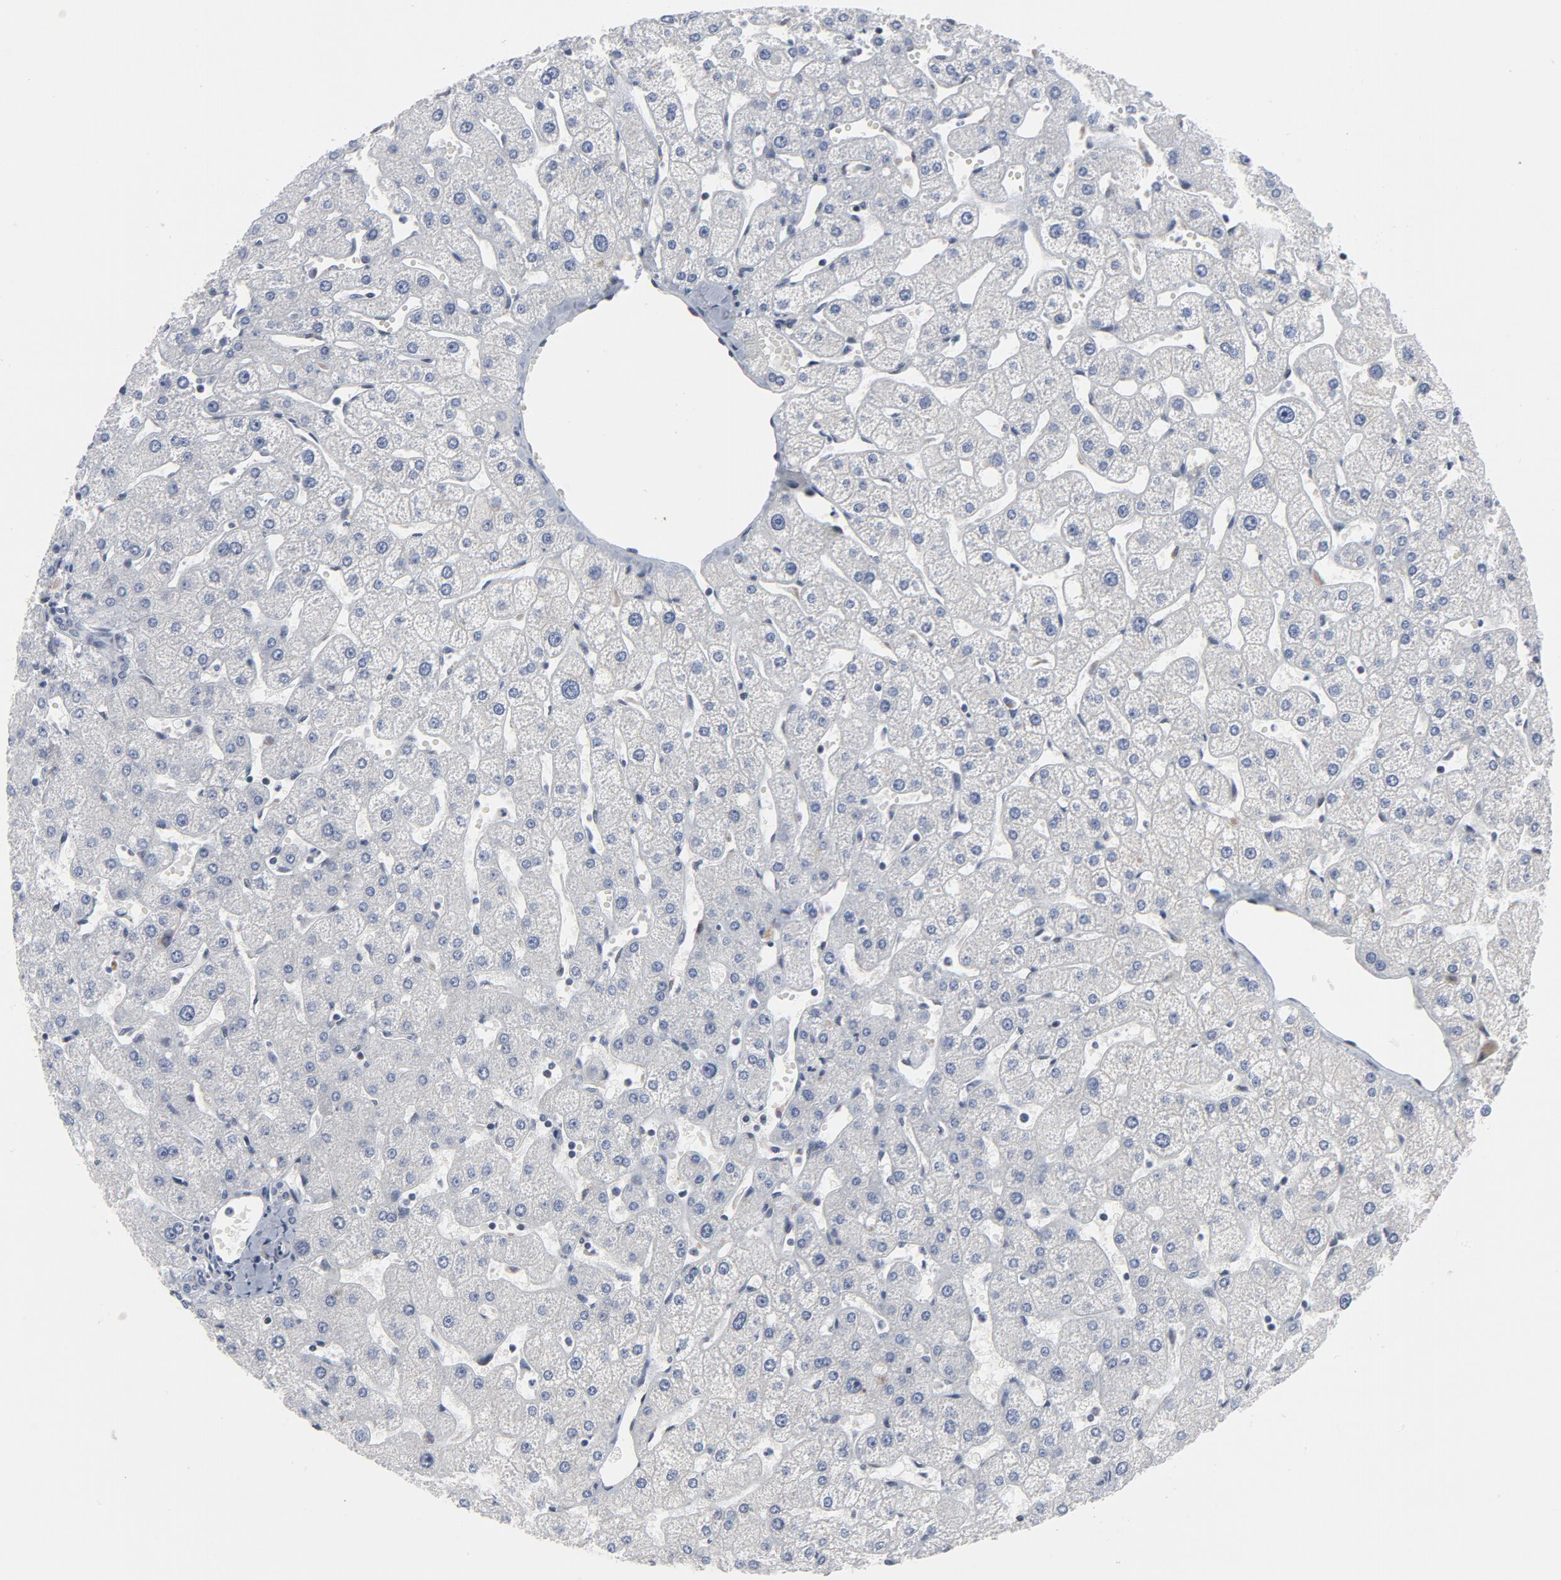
{"staining": {"intensity": "negative", "quantity": "none", "location": "none"}, "tissue": "liver", "cell_type": "Cholangiocytes", "image_type": "normal", "snomed": [{"axis": "morphology", "description": "Normal tissue, NOS"}, {"axis": "topography", "description": "Liver"}], "caption": "Liver was stained to show a protein in brown. There is no significant positivity in cholangiocytes. The staining is performed using DAB (3,3'-diaminobenzidine) brown chromogen with nuclei counter-stained in using hematoxylin.", "gene": "GABPA", "patient": {"sex": "male", "age": 67}}